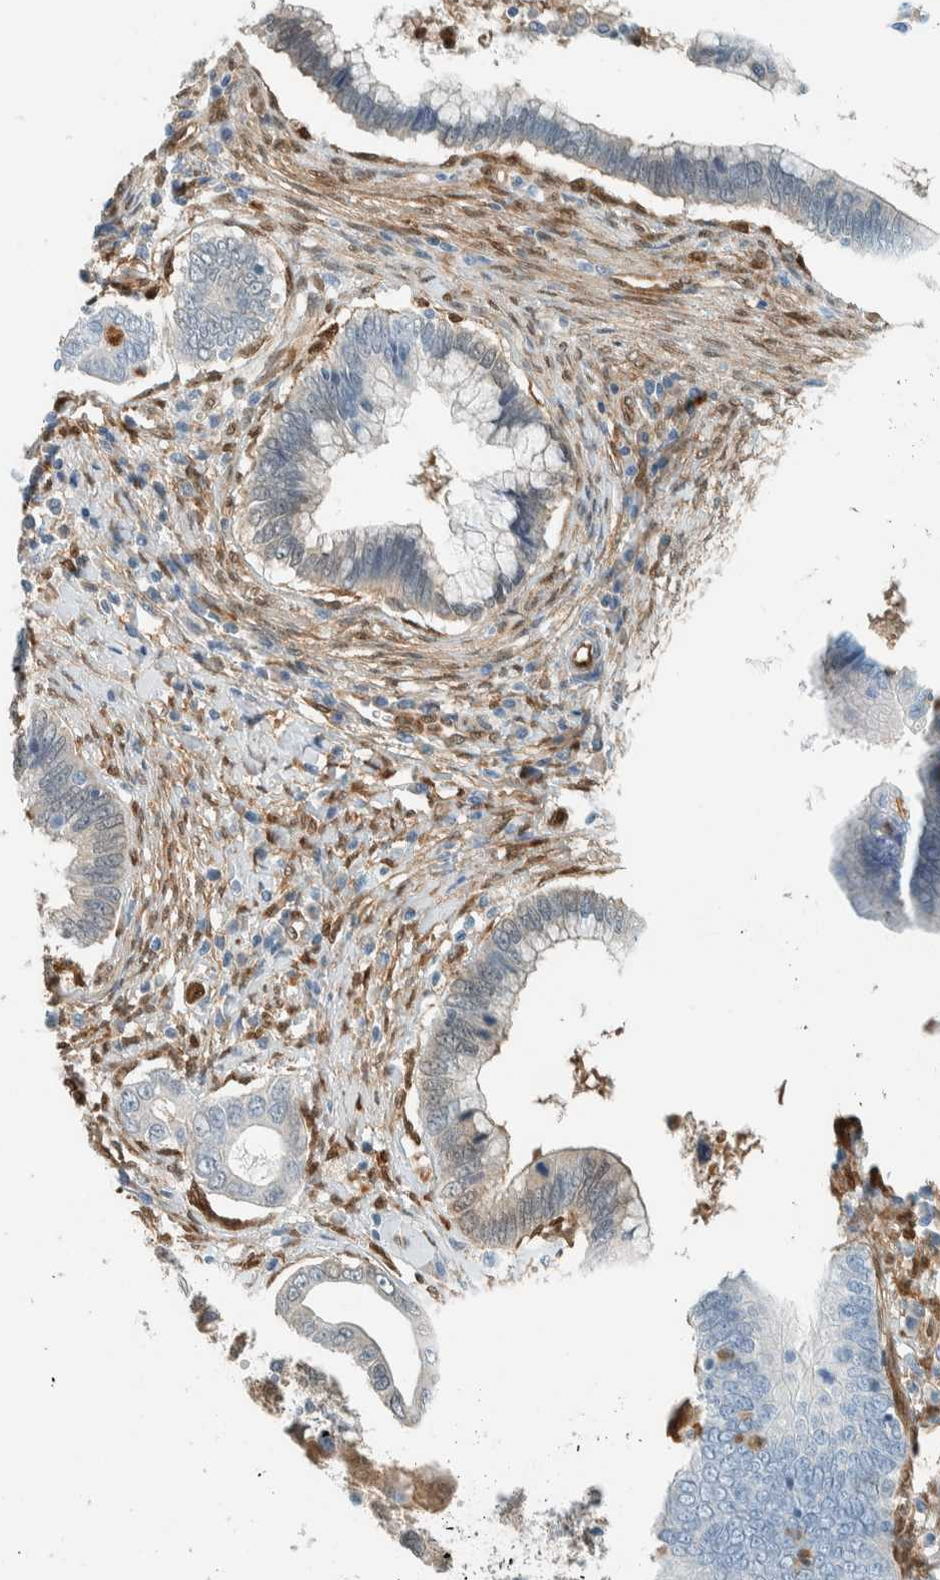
{"staining": {"intensity": "negative", "quantity": "none", "location": "none"}, "tissue": "cervical cancer", "cell_type": "Tumor cells", "image_type": "cancer", "snomed": [{"axis": "morphology", "description": "Adenocarcinoma, NOS"}, {"axis": "topography", "description": "Cervix"}], "caption": "Immunohistochemistry (IHC) histopathology image of neoplastic tissue: human cervical cancer stained with DAB (3,3'-diaminobenzidine) shows no significant protein staining in tumor cells.", "gene": "NXN", "patient": {"sex": "female", "age": 44}}